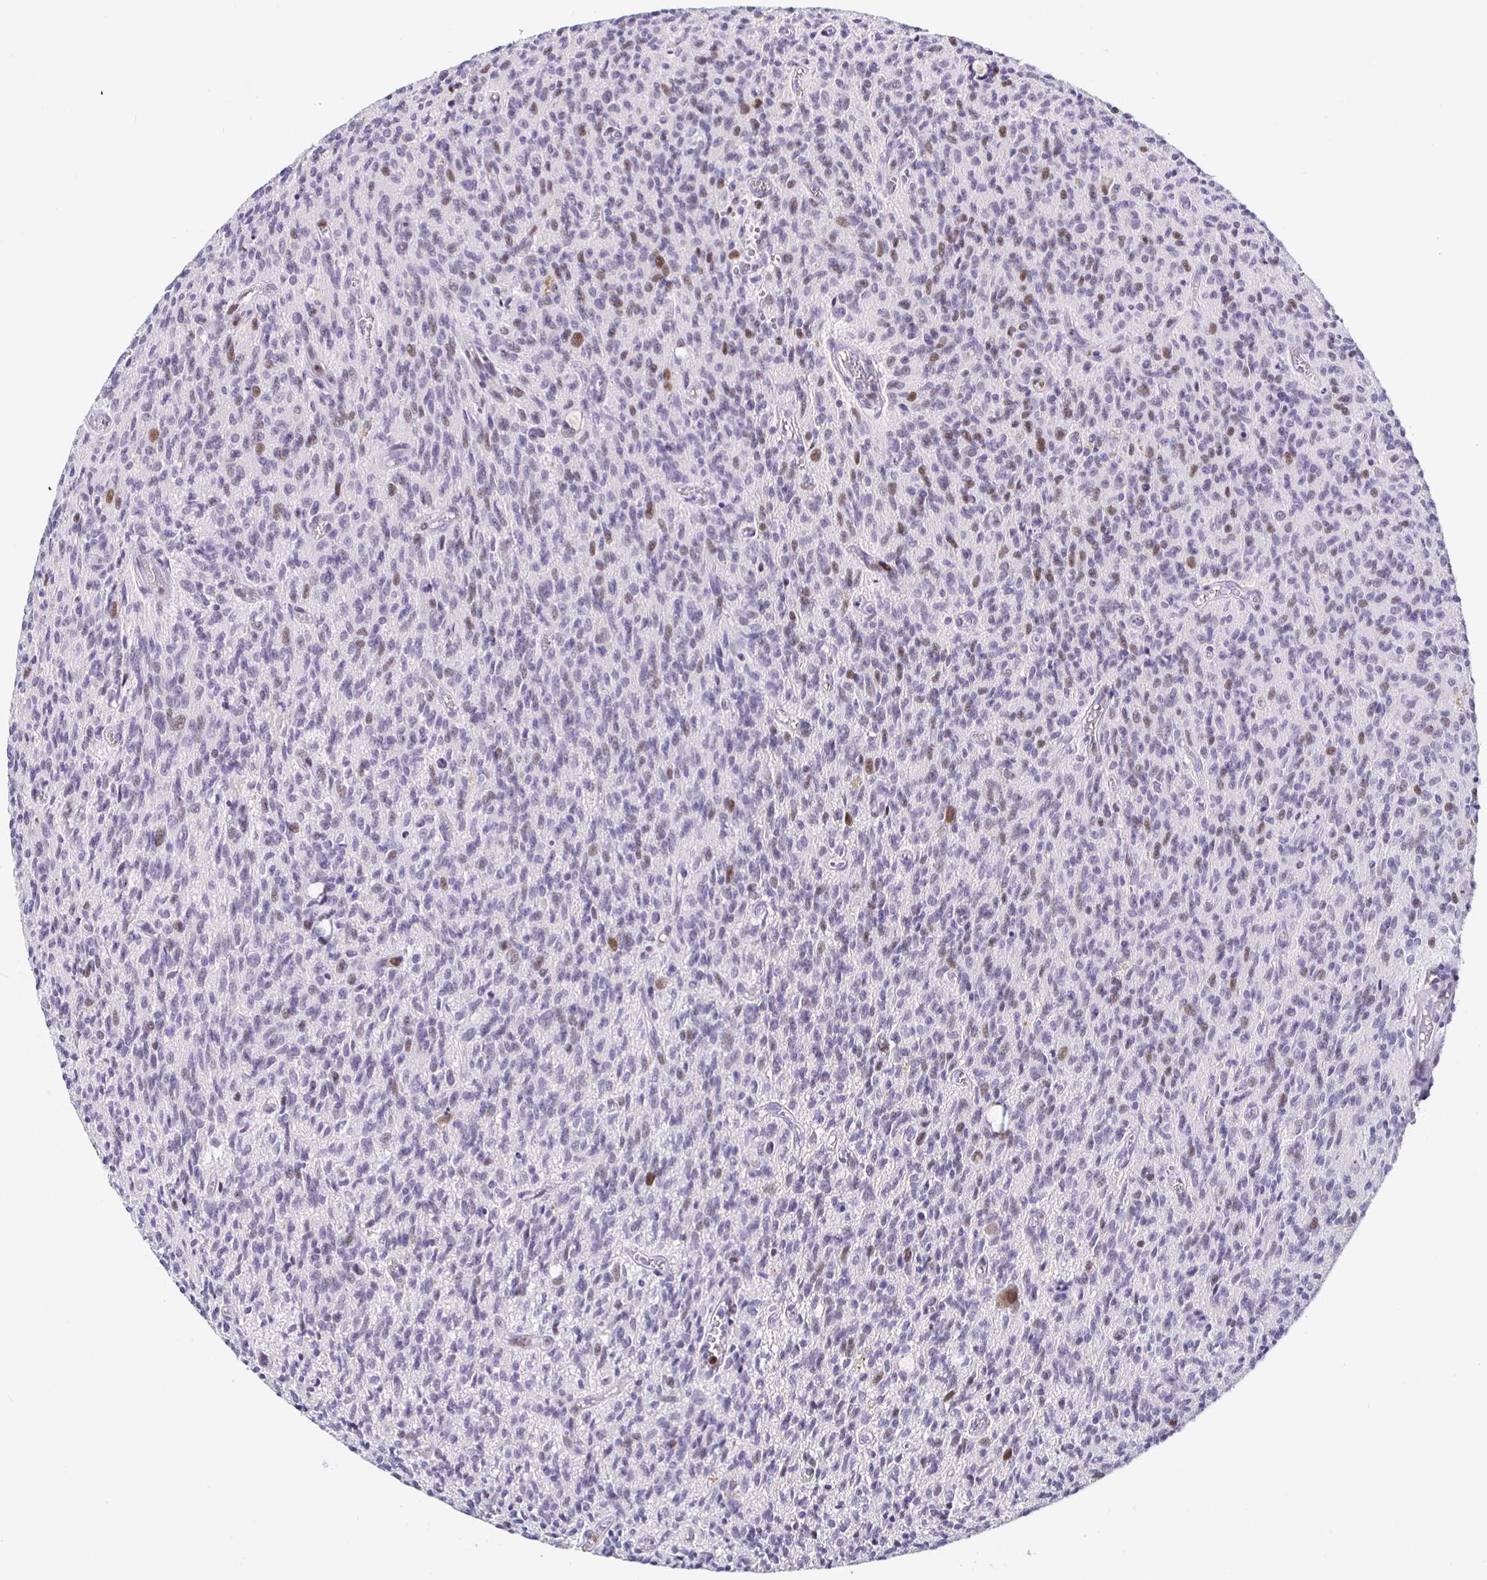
{"staining": {"intensity": "moderate", "quantity": "<25%", "location": "nuclear"}, "tissue": "glioma", "cell_type": "Tumor cells", "image_type": "cancer", "snomed": [{"axis": "morphology", "description": "Glioma, malignant, Low grade"}, {"axis": "topography", "description": "Brain"}], "caption": "Protein expression analysis of human glioma reveals moderate nuclear positivity in approximately <25% of tumor cells.", "gene": "SETD5", "patient": {"sex": "male", "age": 64}}